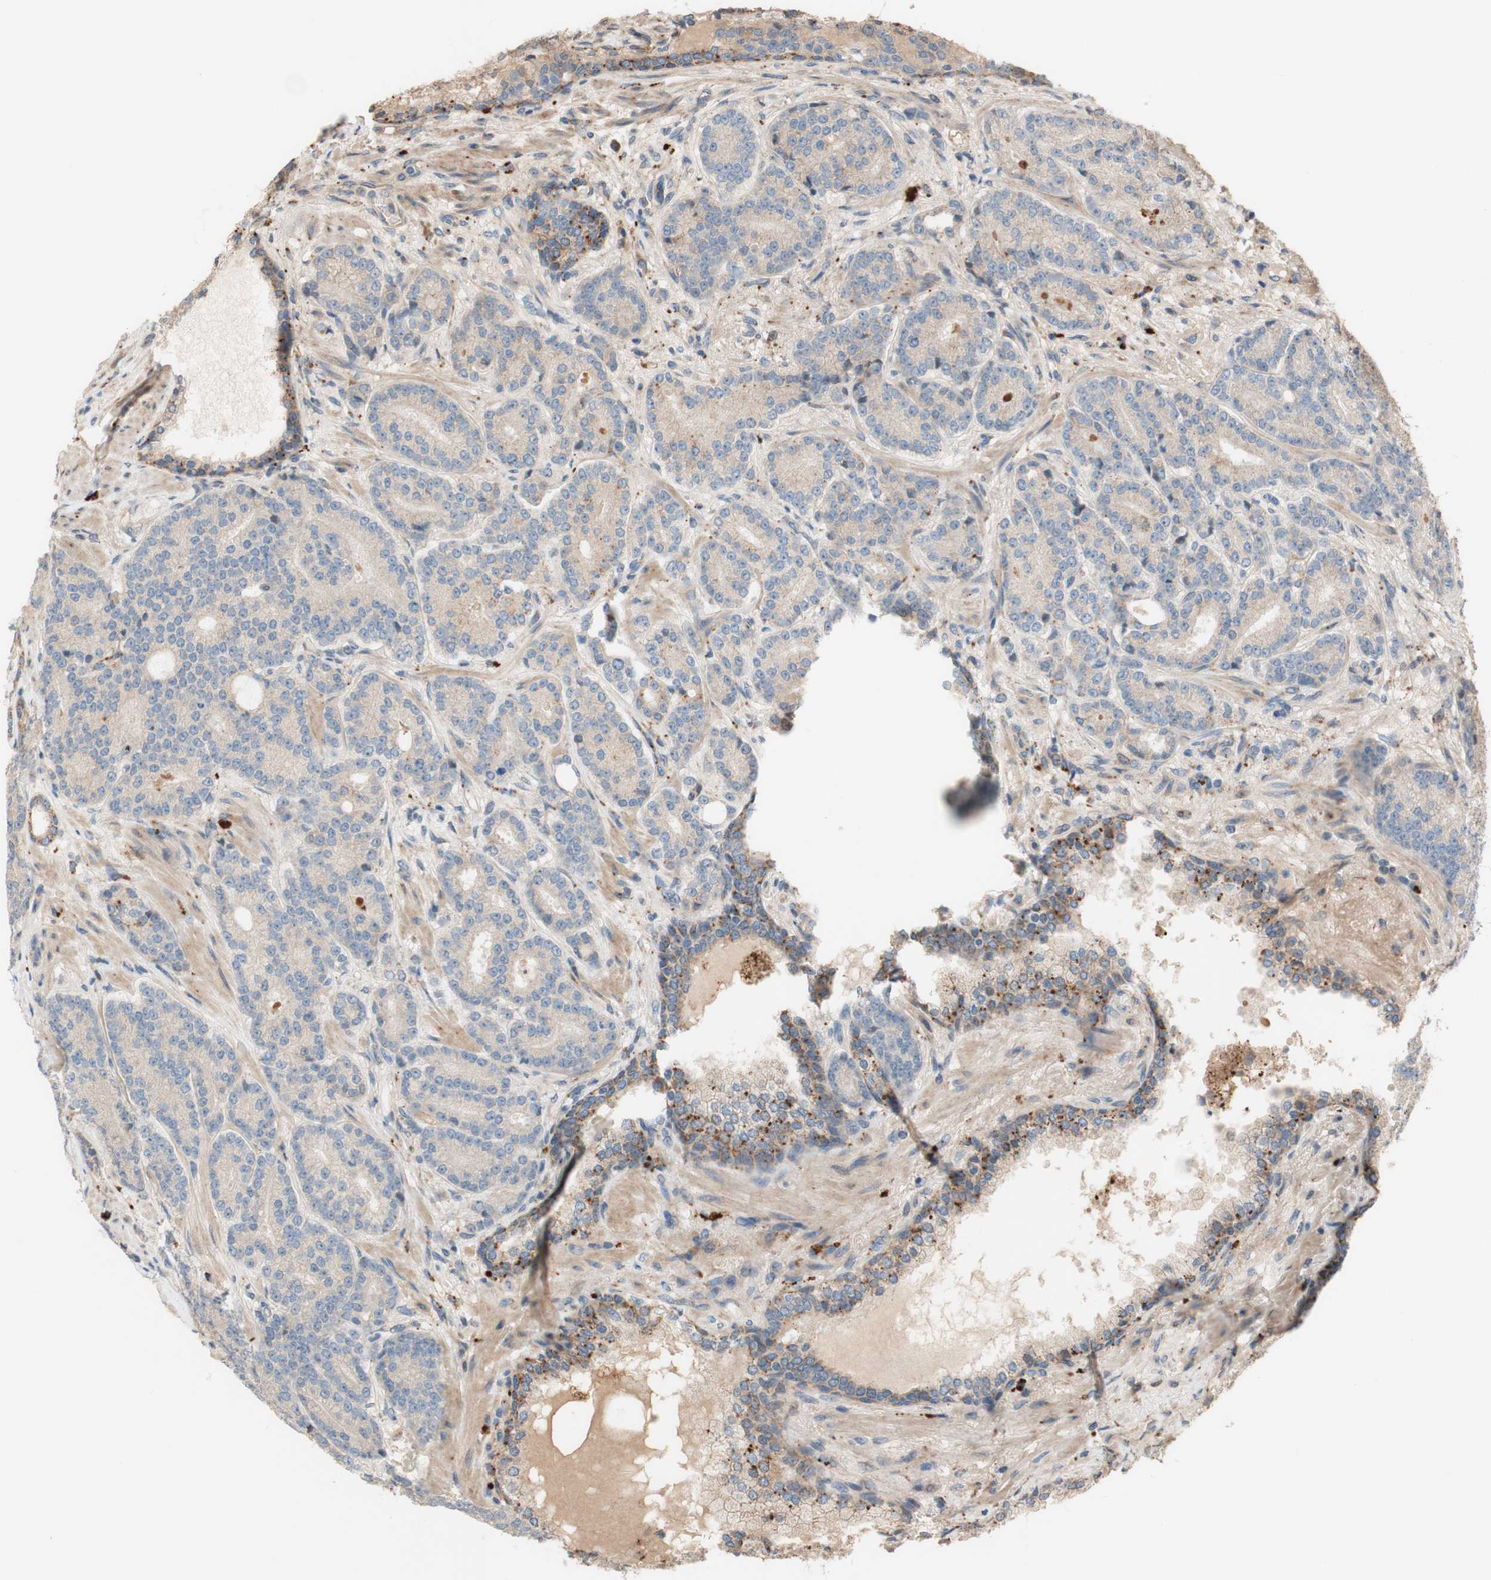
{"staining": {"intensity": "negative", "quantity": "none", "location": "none"}, "tissue": "prostate cancer", "cell_type": "Tumor cells", "image_type": "cancer", "snomed": [{"axis": "morphology", "description": "Adenocarcinoma, High grade"}, {"axis": "topography", "description": "Prostate"}], "caption": "The histopathology image exhibits no significant staining in tumor cells of prostate cancer.", "gene": "PTPN21", "patient": {"sex": "male", "age": 61}}